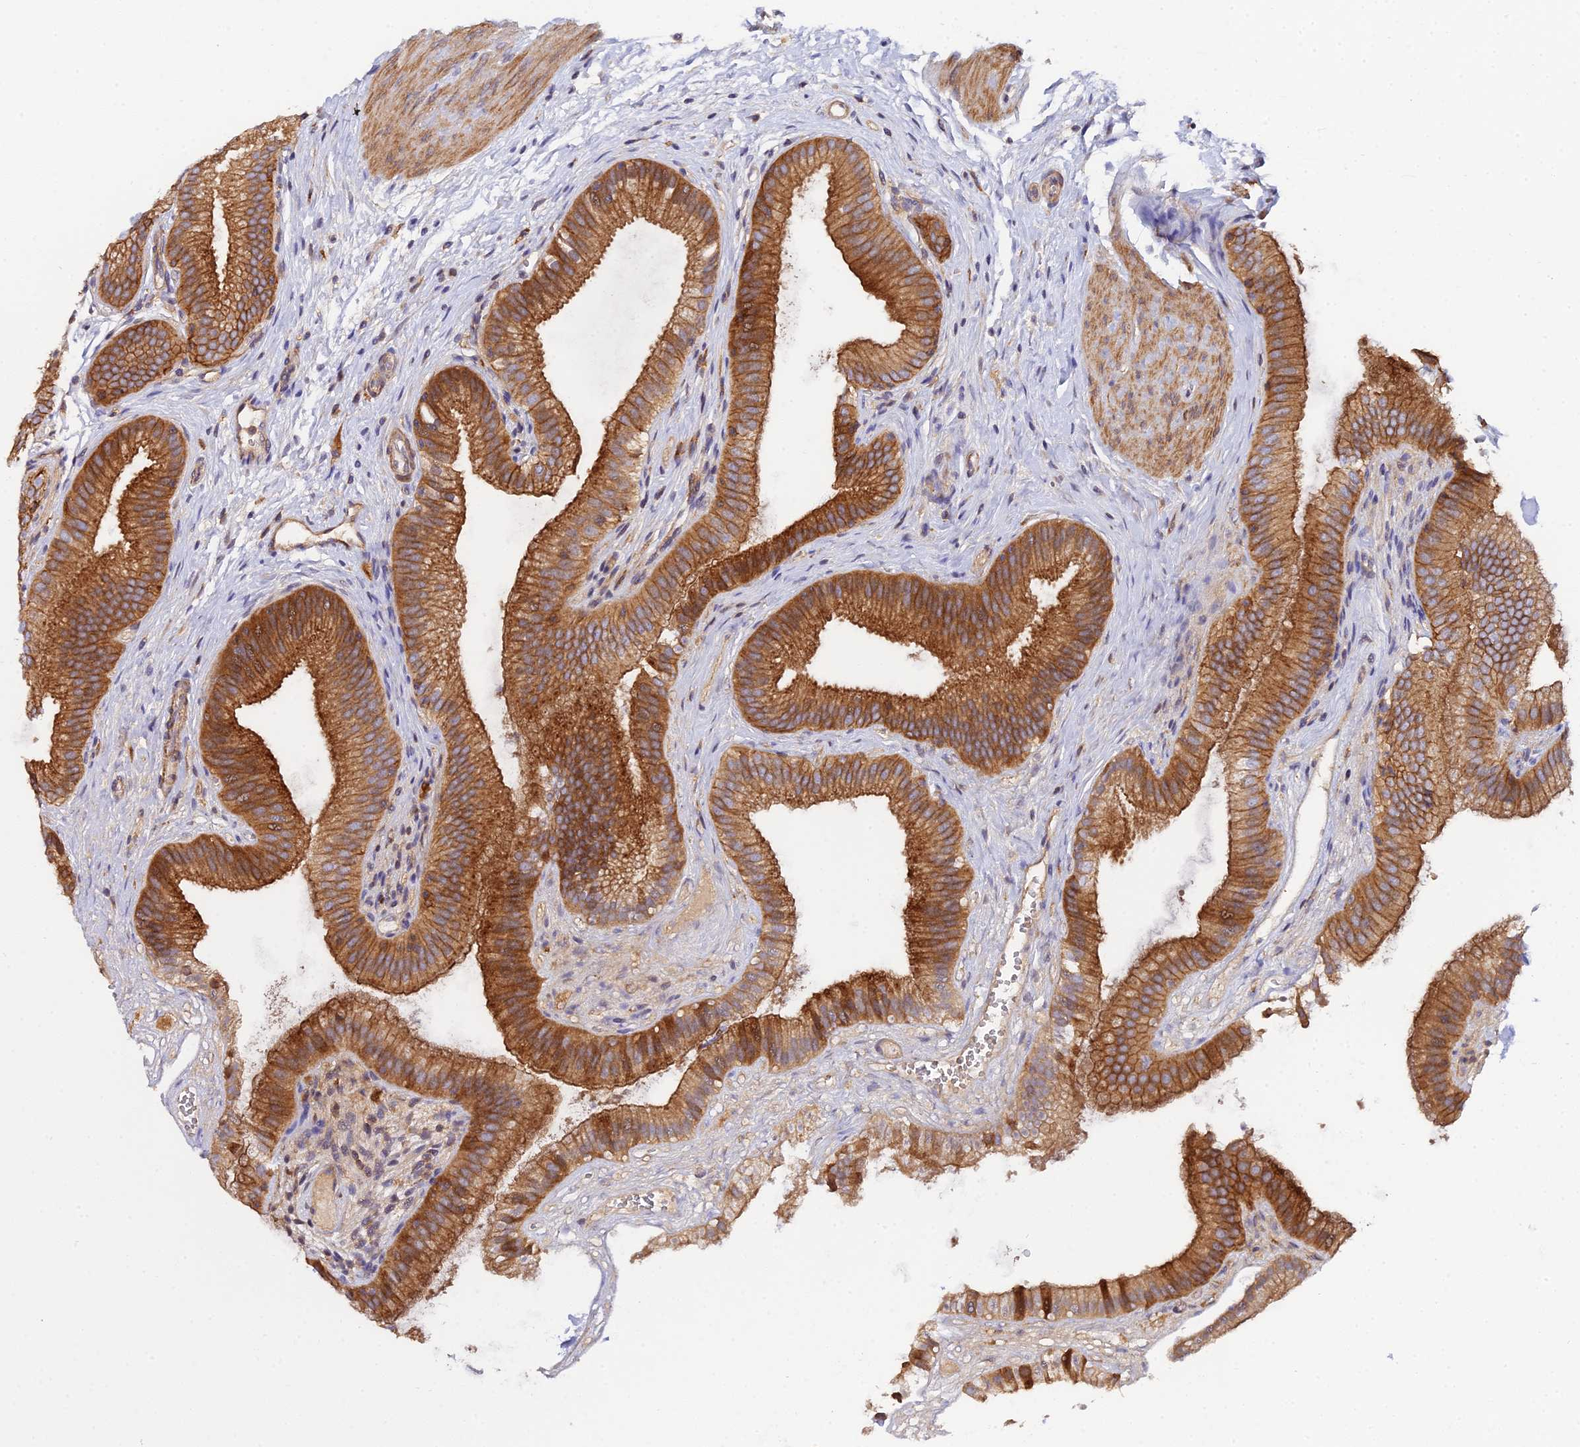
{"staining": {"intensity": "strong", "quantity": ">75%", "location": "cytoplasmic/membranous"}, "tissue": "gallbladder", "cell_type": "Glandular cells", "image_type": "normal", "snomed": [{"axis": "morphology", "description": "Normal tissue, NOS"}, {"axis": "topography", "description": "Gallbladder"}], "caption": "Immunohistochemistry of unremarkable human gallbladder reveals high levels of strong cytoplasmic/membranous positivity in about >75% of glandular cells.", "gene": "GNG5B", "patient": {"sex": "female", "age": 54}}